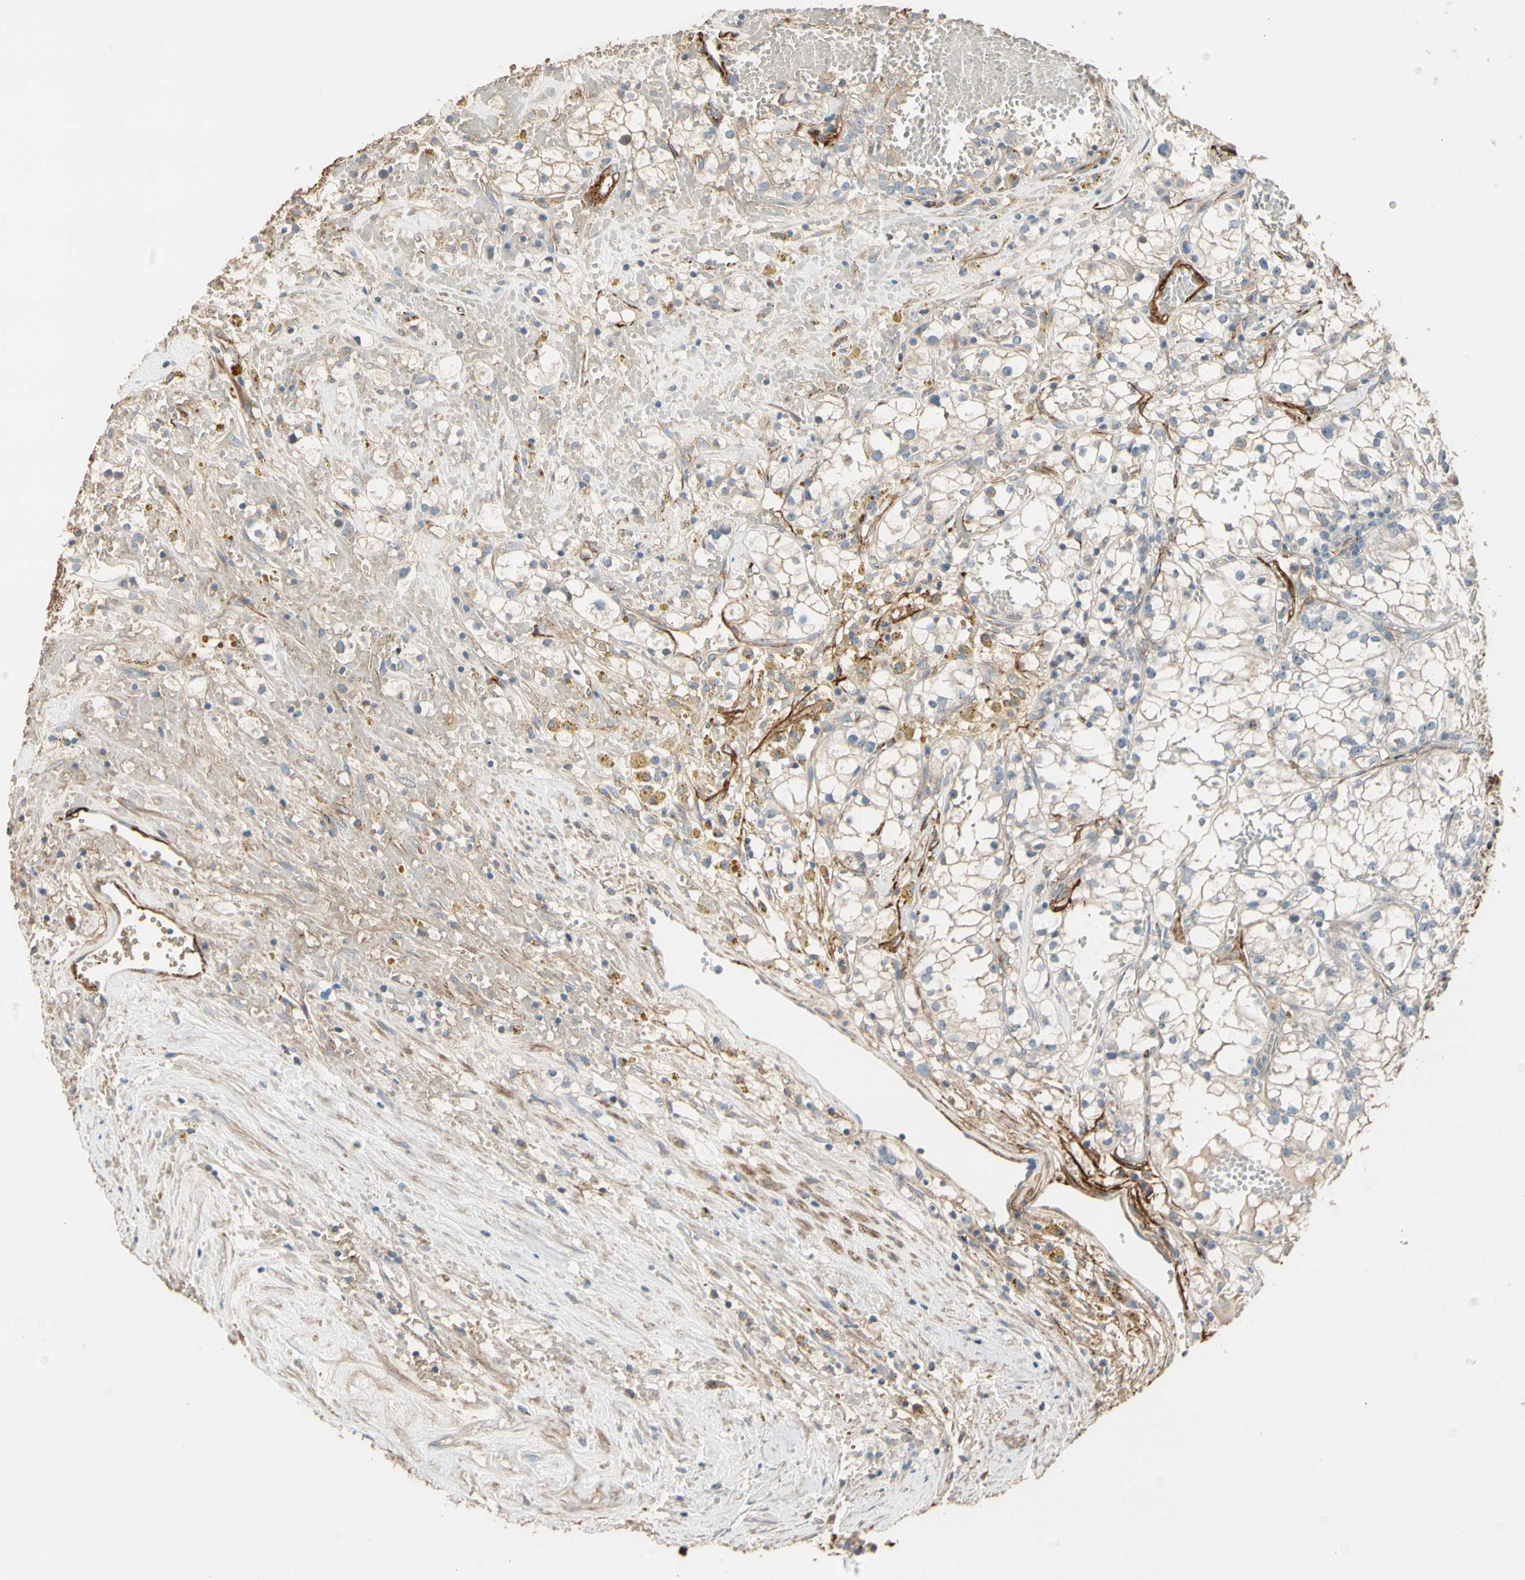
{"staining": {"intensity": "weak", "quantity": "<25%", "location": "cytoplasmic/membranous"}, "tissue": "renal cancer", "cell_type": "Tumor cells", "image_type": "cancer", "snomed": [{"axis": "morphology", "description": "Adenocarcinoma, NOS"}, {"axis": "topography", "description": "Kidney"}], "caption": "Human renal adenocarcinoma stained for a protein using immunohistochemistry (IHC) demonstrates no staining in tumor cells.", "gene": "SUSD2", "patient": {"sex": "male", "age": 56}}